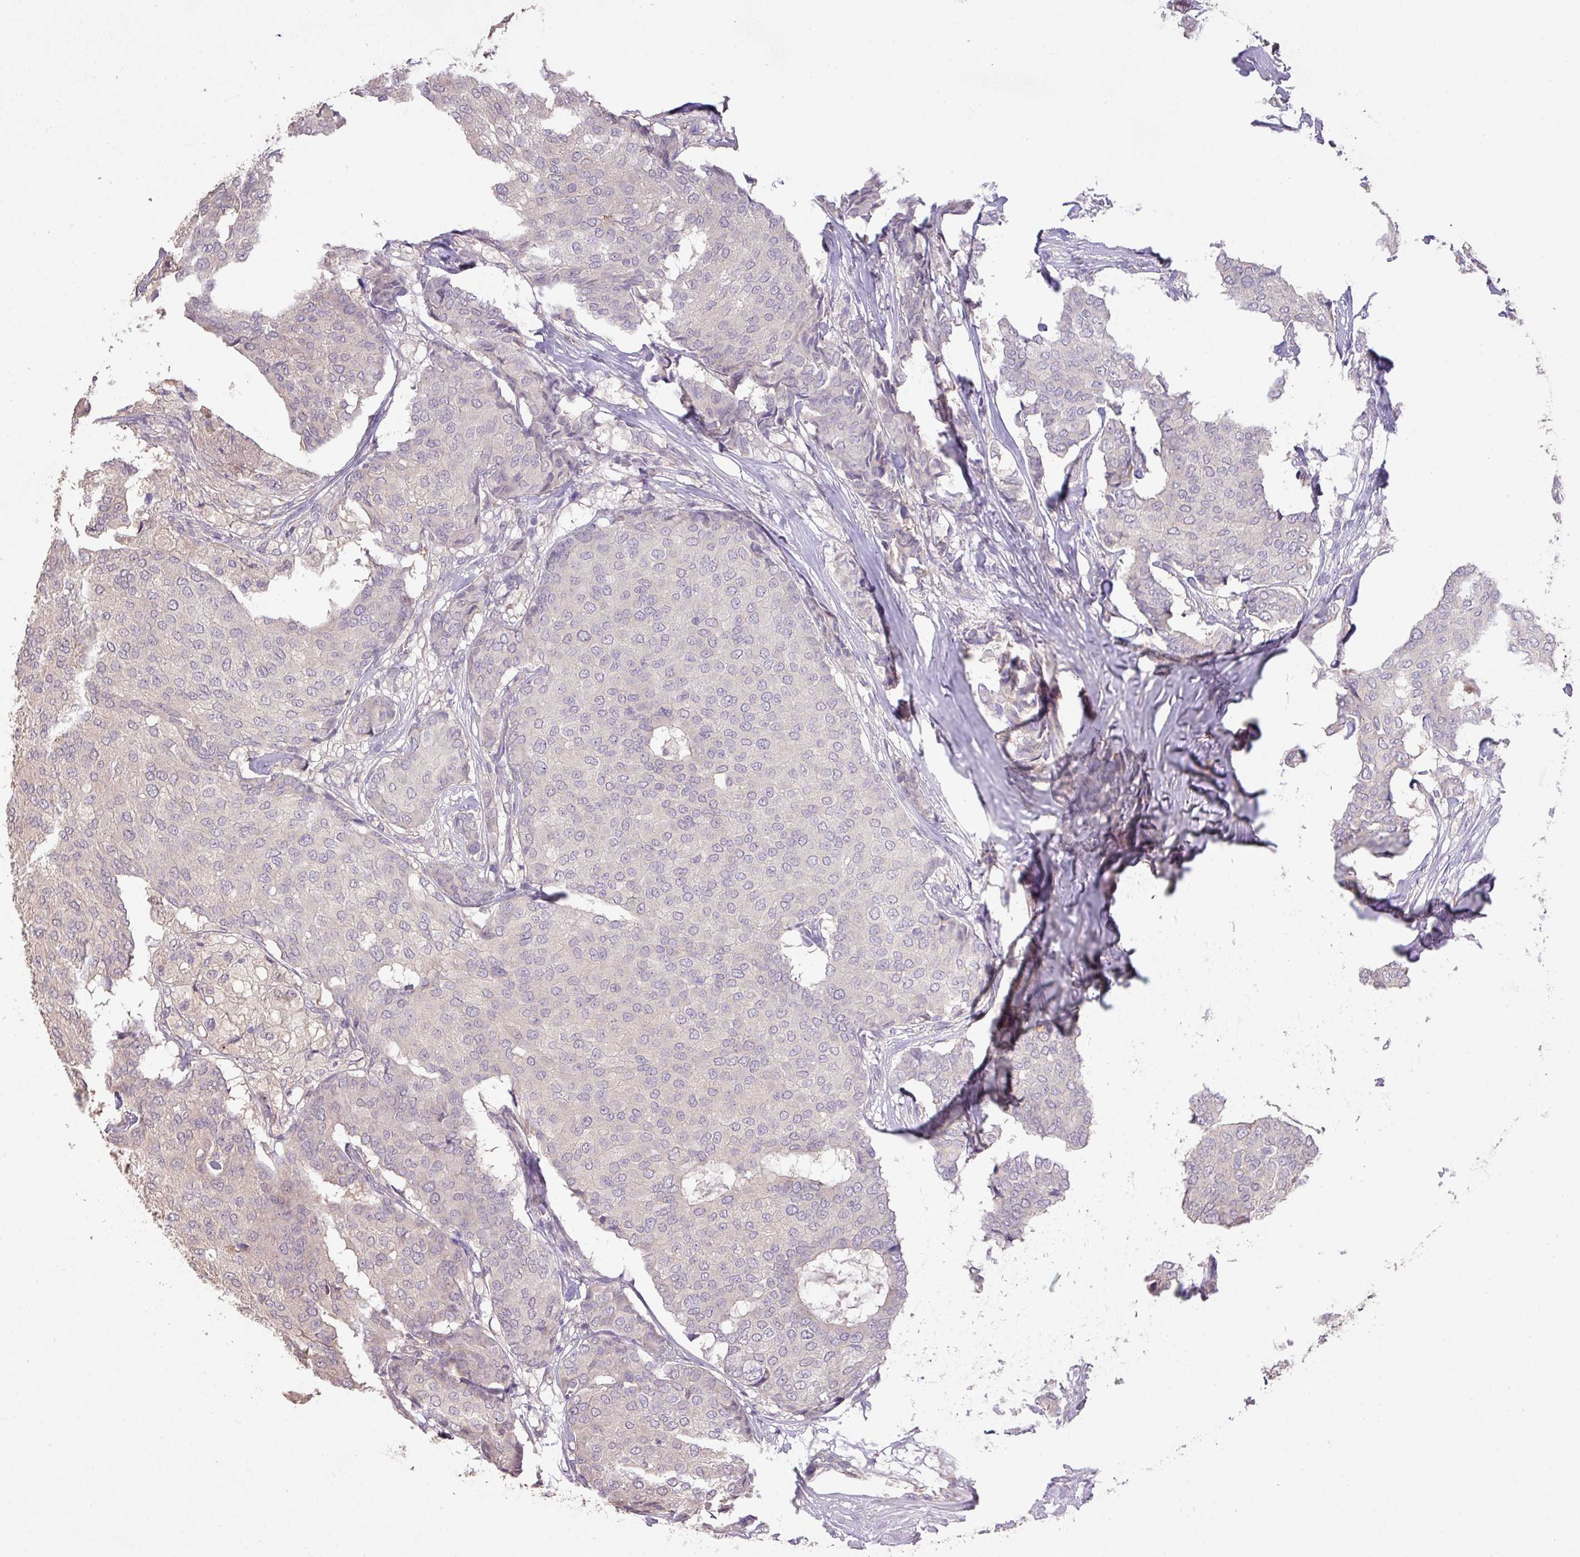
{"staining": {"intensity": "negative", "quantity": "none", "location": "none"}, "tissue": "breast cancer", "cell_type": "Tumor cells", "image_type": "cancer", "snomed": [{"axis": "morphology", "description": "Duct carcinoma"}, {"axis": "topography", "description": "Breast"}], "caption": "Histopathology image shows no significant protein expression in tumor cells of breast infiltrating ductal carcinoma.", "gene": "PRADC1", "patient": {"sex": "female", "age": 75}}